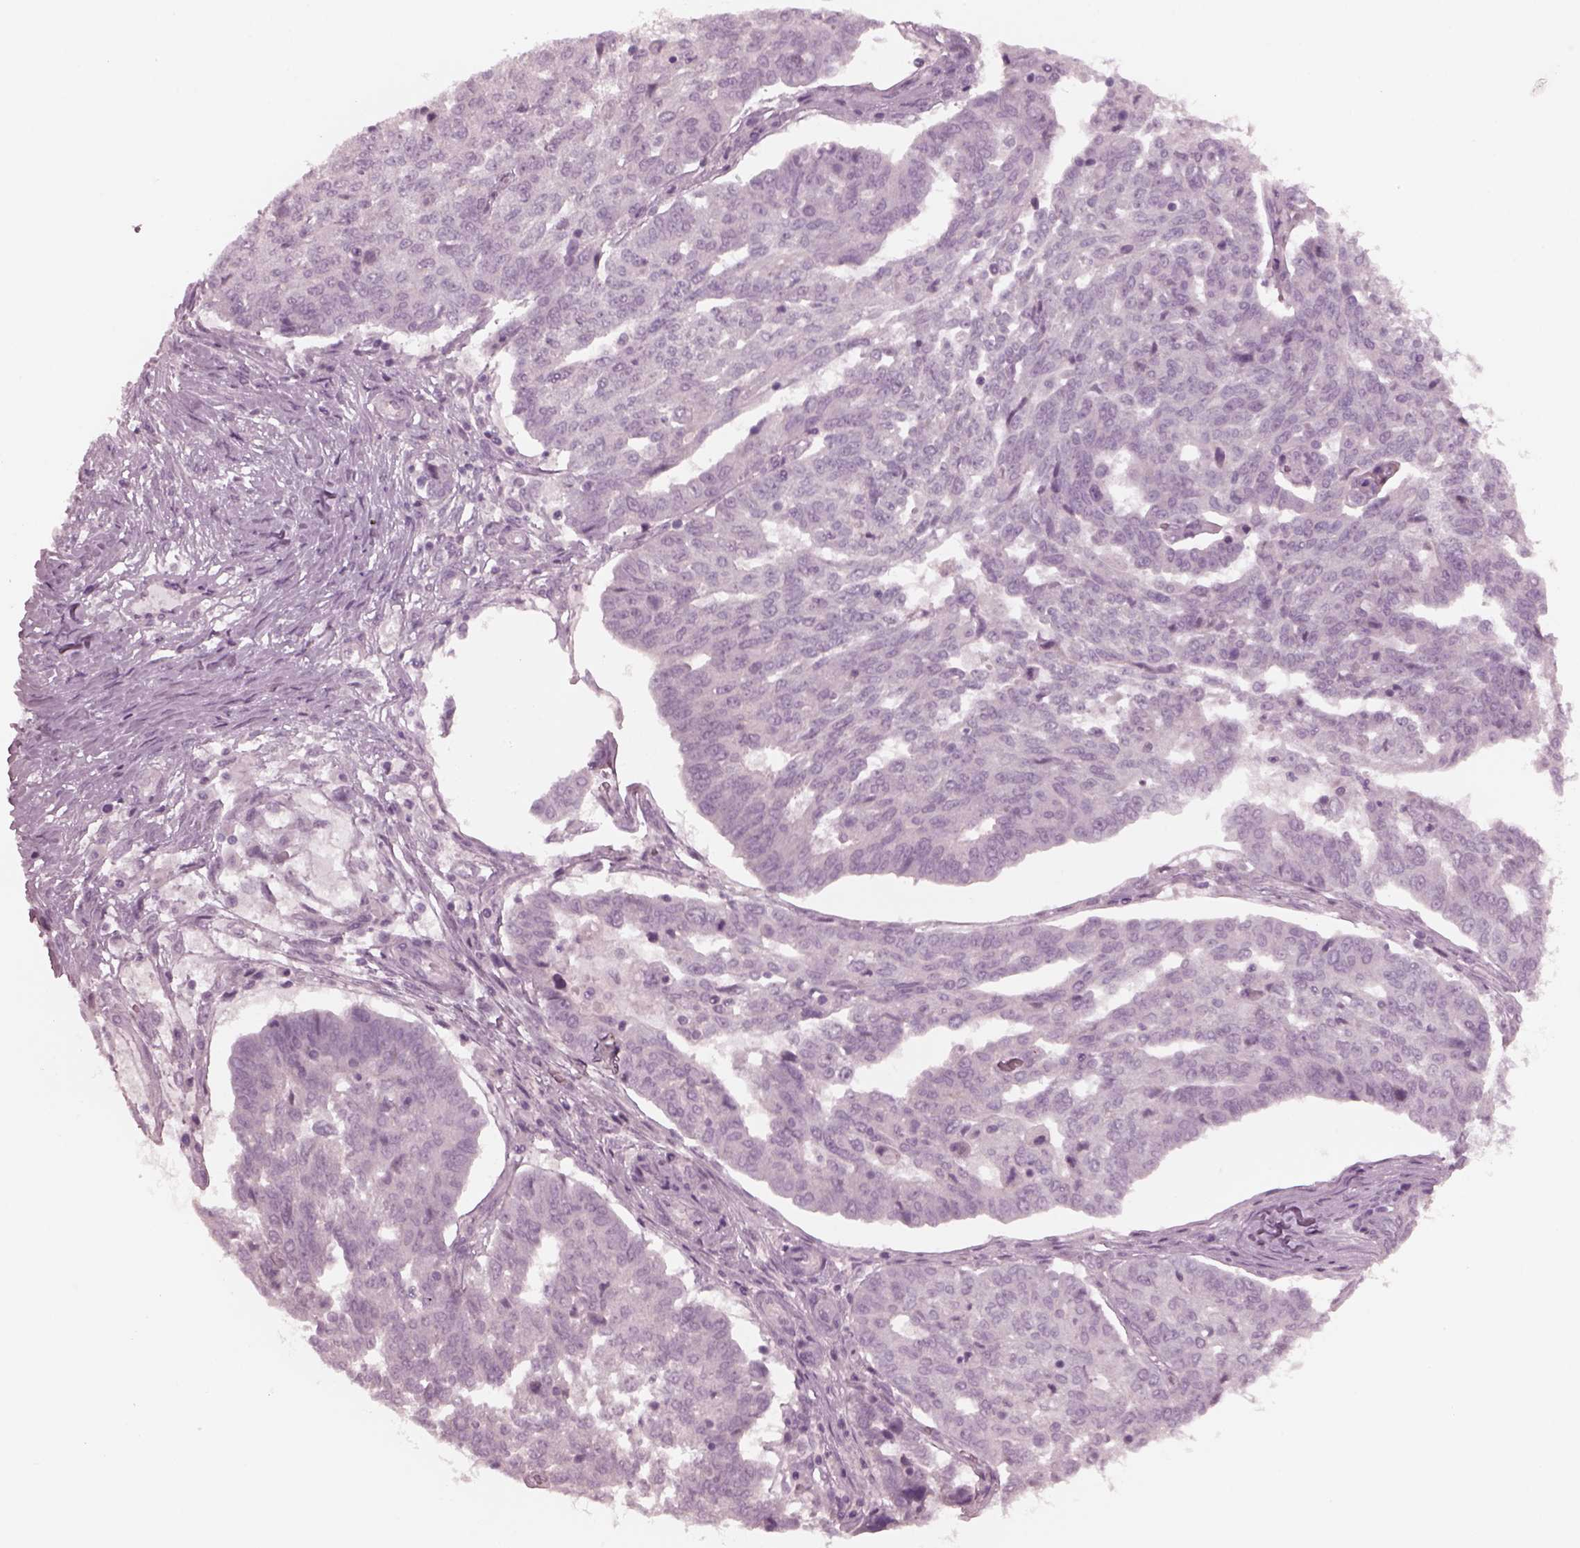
{"staining": {"intensity": "negative", "quantity": "none", "location": "none"}, "tissue": "ovarian cancer", "cell_type": "Tumor cells", "image_type": "cancer", "snomed": [{"axis": "morphology", "description": "Cystadenocarcinoma, serous, NOS"}, {"axis": "topography", "description": "Ovary"}], "caption": "DAB (3,3'-diaminobenzidine) immunohistochemical staining of human ovarian cancer displays no significant positivity in tumor cells.", "gene": "YY2", "patient": {"sex": "female", "age": 67}}